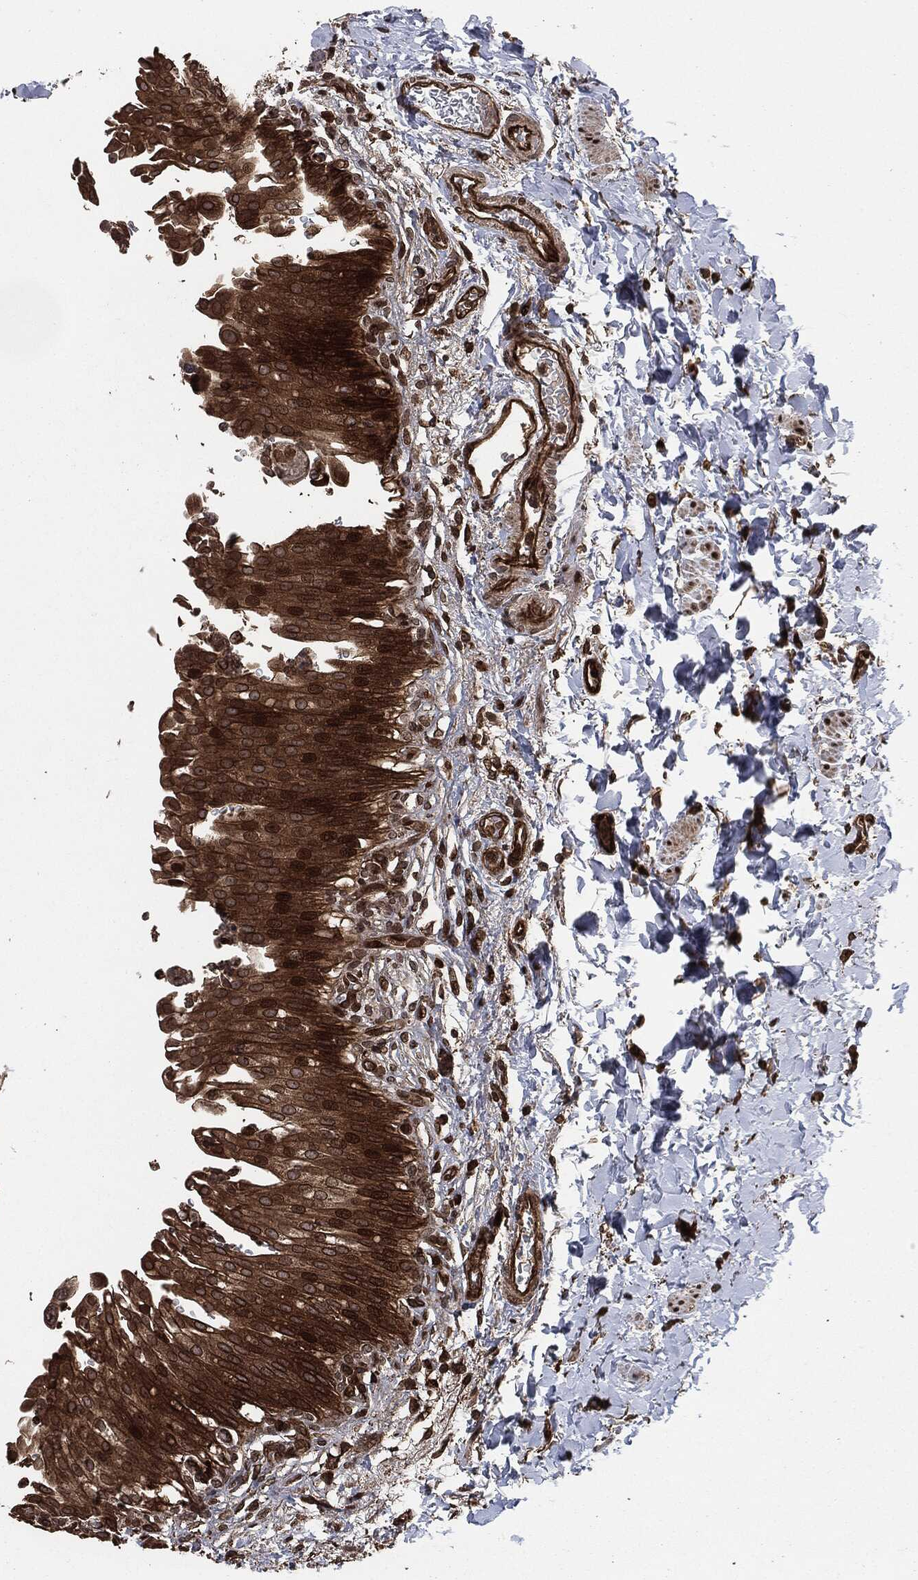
{"staining": {"intensity": "strong", "quantity": ">75%", "location": "cytoplasmic/membranous"}, "tissue": "urinary bladder", "cell_type": "Urothelial cells", "image_type": "normal", "snomed": [{"axis": "morphology", "description": "Normal tissue, NOS"}, {"axis": "topography", "description": "Urinary bladder"}], "caption": "Strong cytoplasmic/membranous positivity is identified in approximately >75% of urothelial cells in unremarkable urinary bladder.", "gene": "IFIT1", "patient": {"sex": "female", "age": 60}}